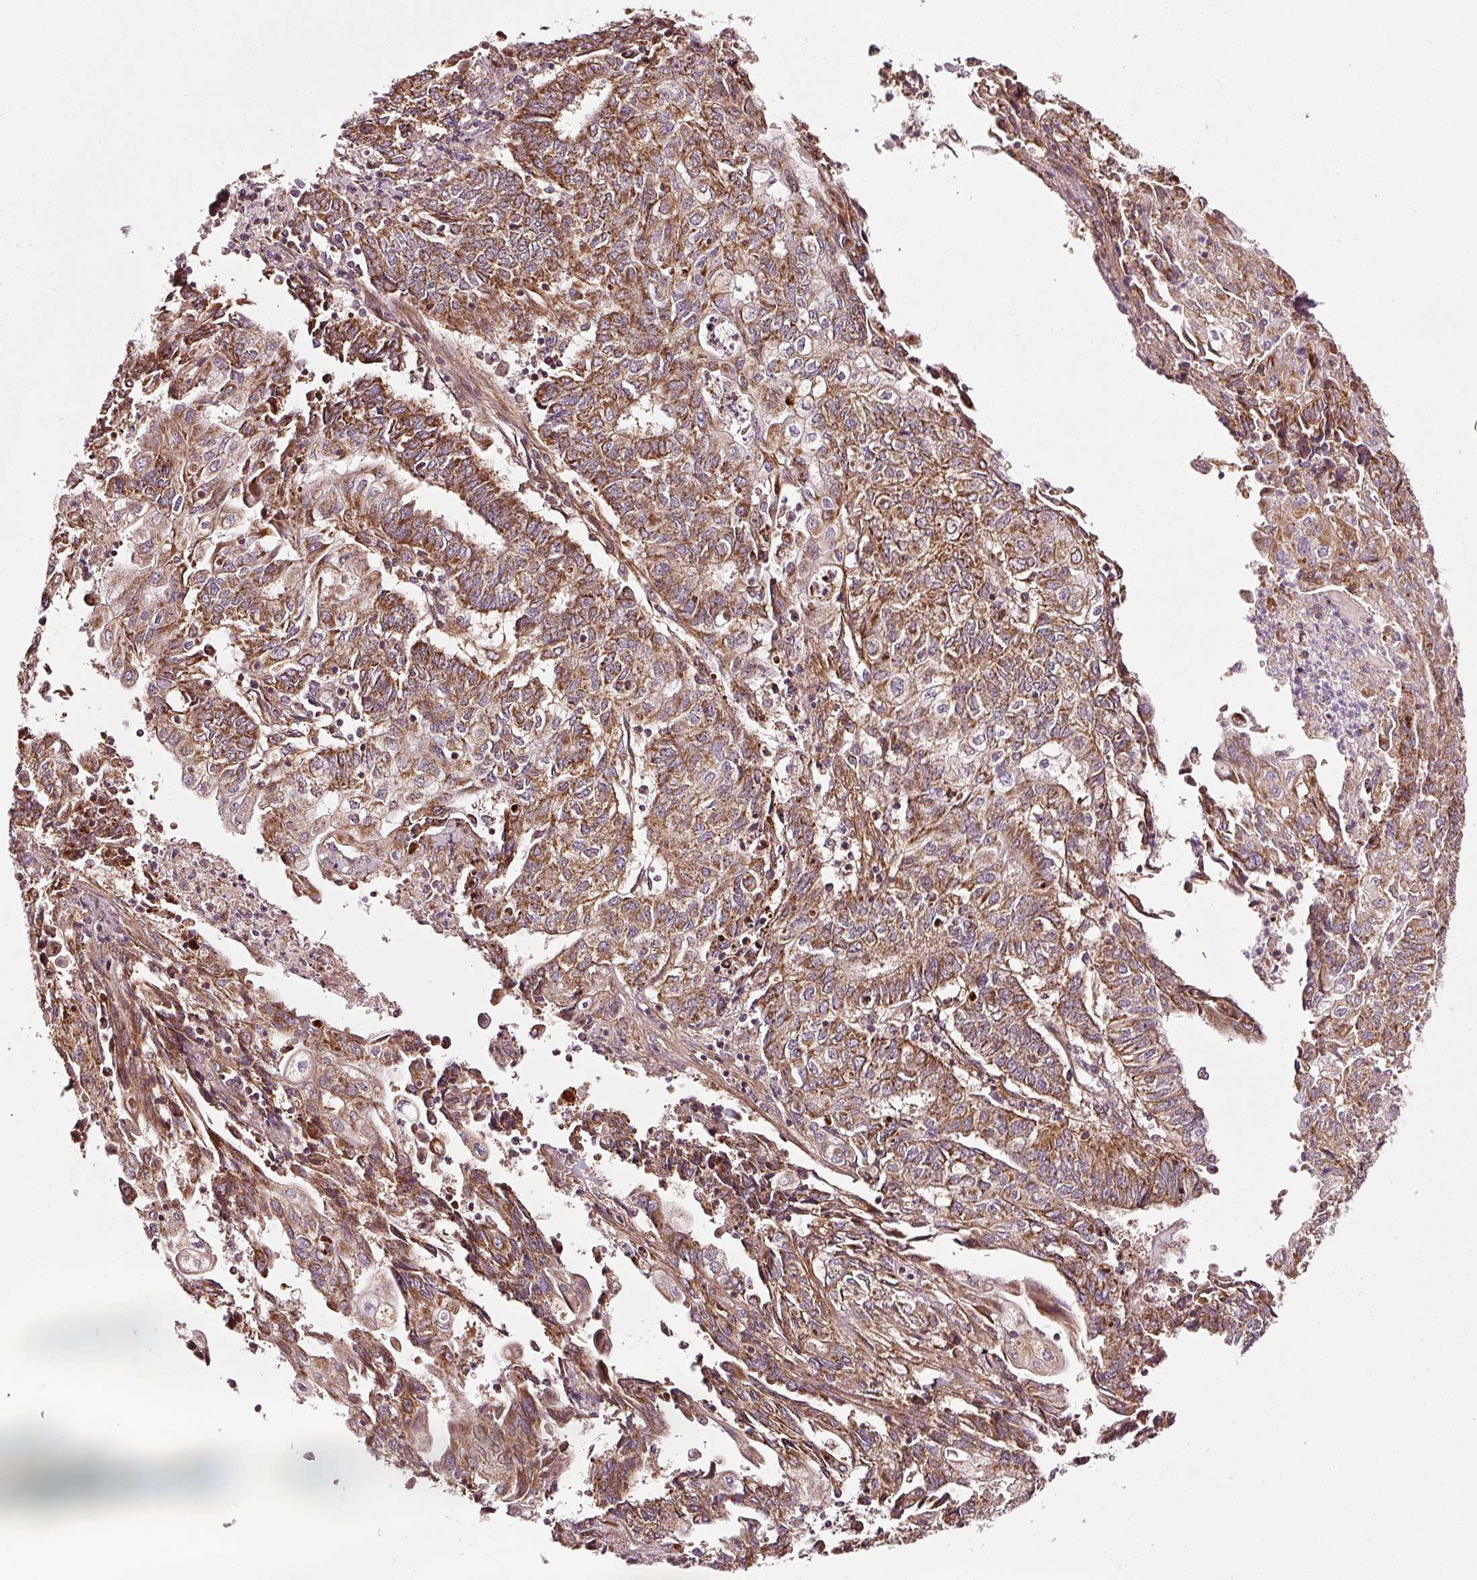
{"staining": {"intensity": "strong", "quantity": ">75%", "location": "cytoplasmic/membranous"}, "tissue": "endometrial cancer", "cell_type": "Tumor cells", "image_type": "cancer", "snomed": [{"axis": "morphology", "description": "Adenocarcinoma, NOS"}, {"axis": "topography", "description": "Endometrium"}], "caption": "Tumor cells exhibit high levels of strong cytoplasmic/membranous positivity in approximately >75% of cells in endometrial adenocarcinoma. (IHC, brightfield microscopy, high magnification).", "gene": "ISCU", "patient": {"sex": "female", "age": 54}}